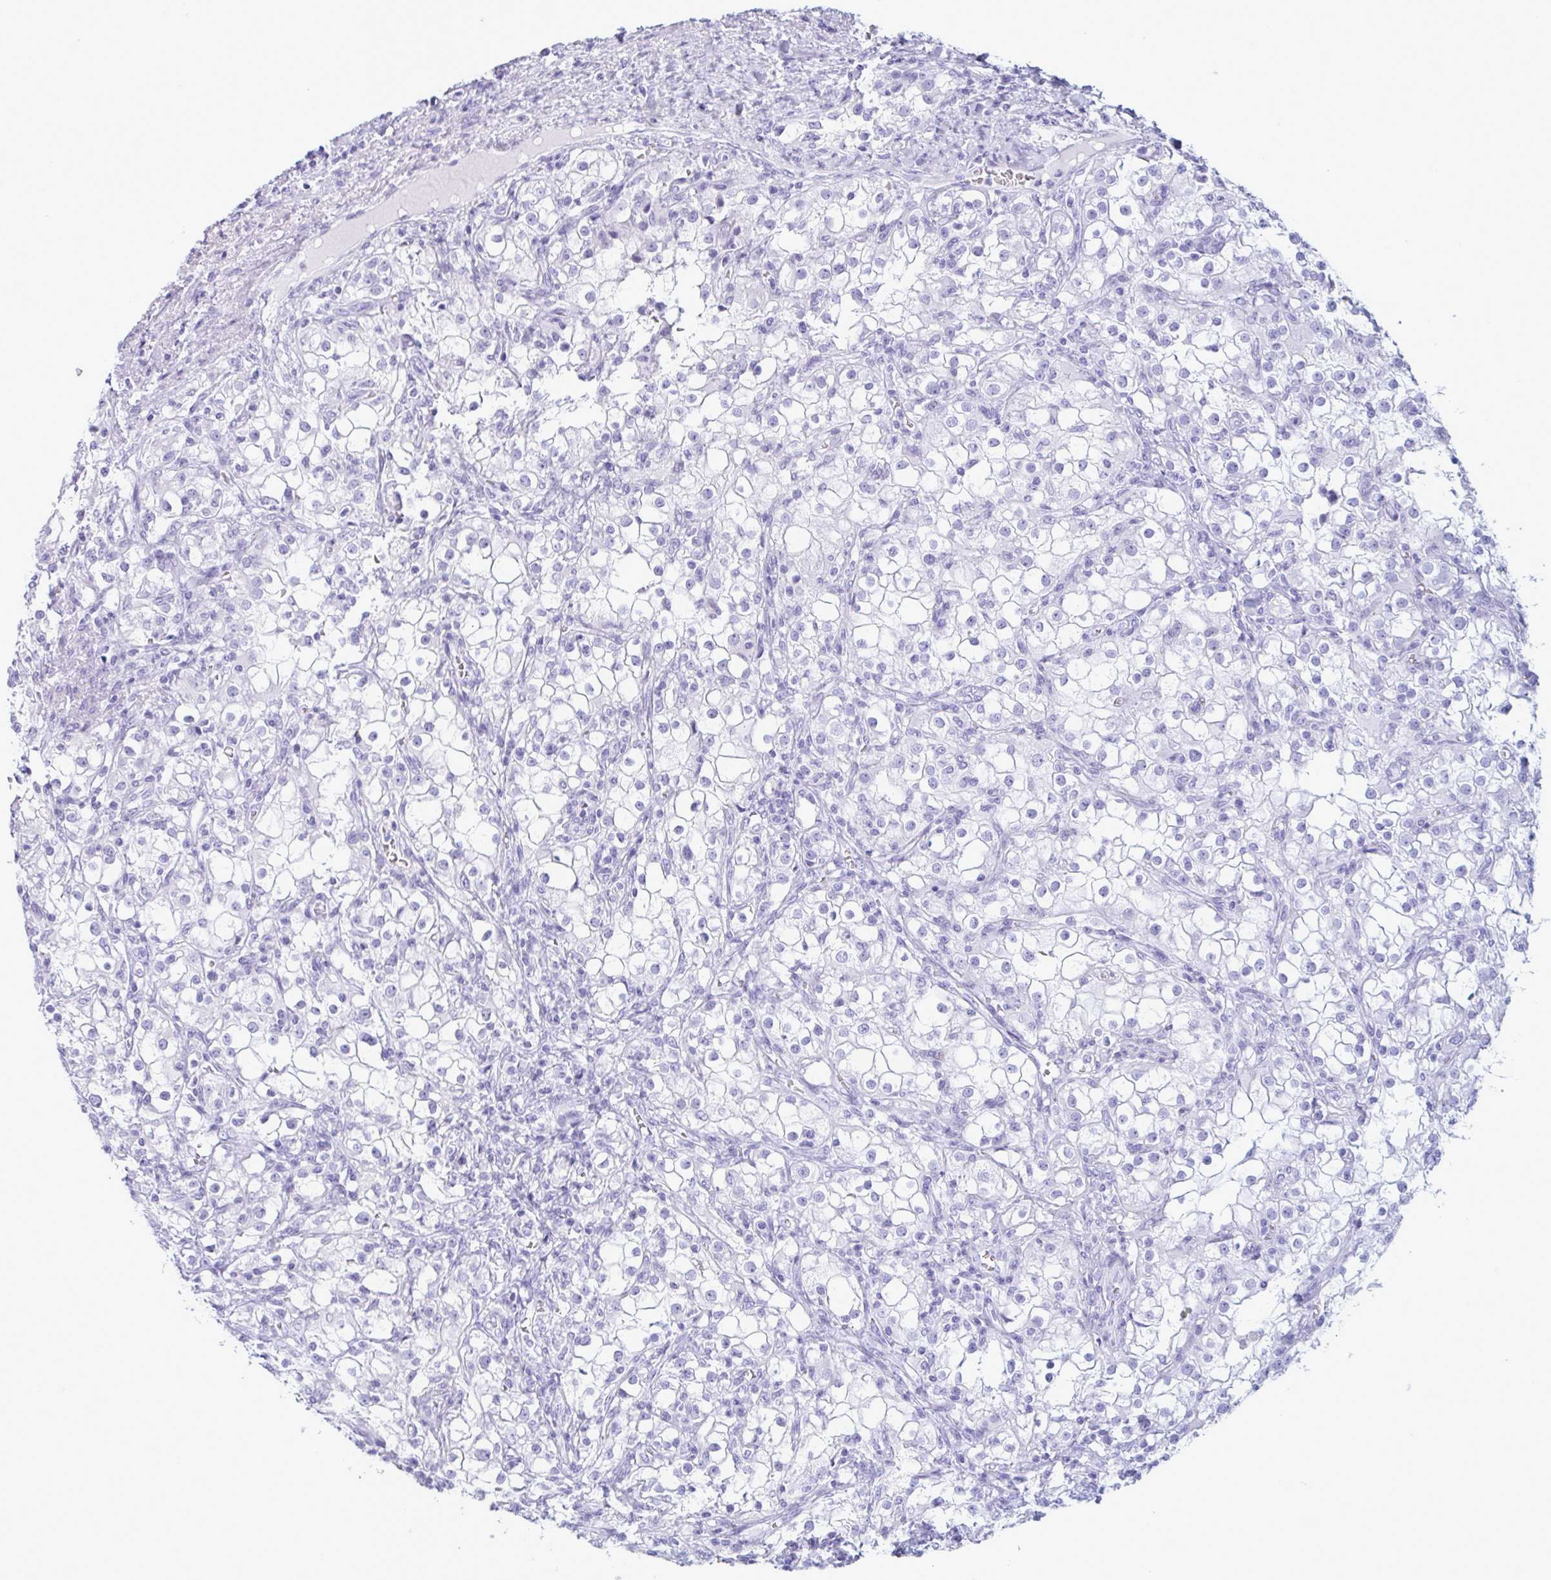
{"staining": {"intensity": "negative", "quantity": "none", "location": "none"}, "tissue": "renal cancer", "cell_type": "Tumor cells", "image_type": "cancer", "snomed": [{"axis": "morphology", "description": "Adenocarcinoma, NOS"}, {"axis": "topography", "description": "Kidney"}], "caption": "Adenocarcinoma (renal) was stained to show a protein in brown. There is no significant positivity in tumor cells. Brightfield microscopy of IHC stained with DAB (brown) and hematoxylin (blue), captured at high magnification.", "gene": "TENT5D", "patient": {"sex": "female", "age": 74}}